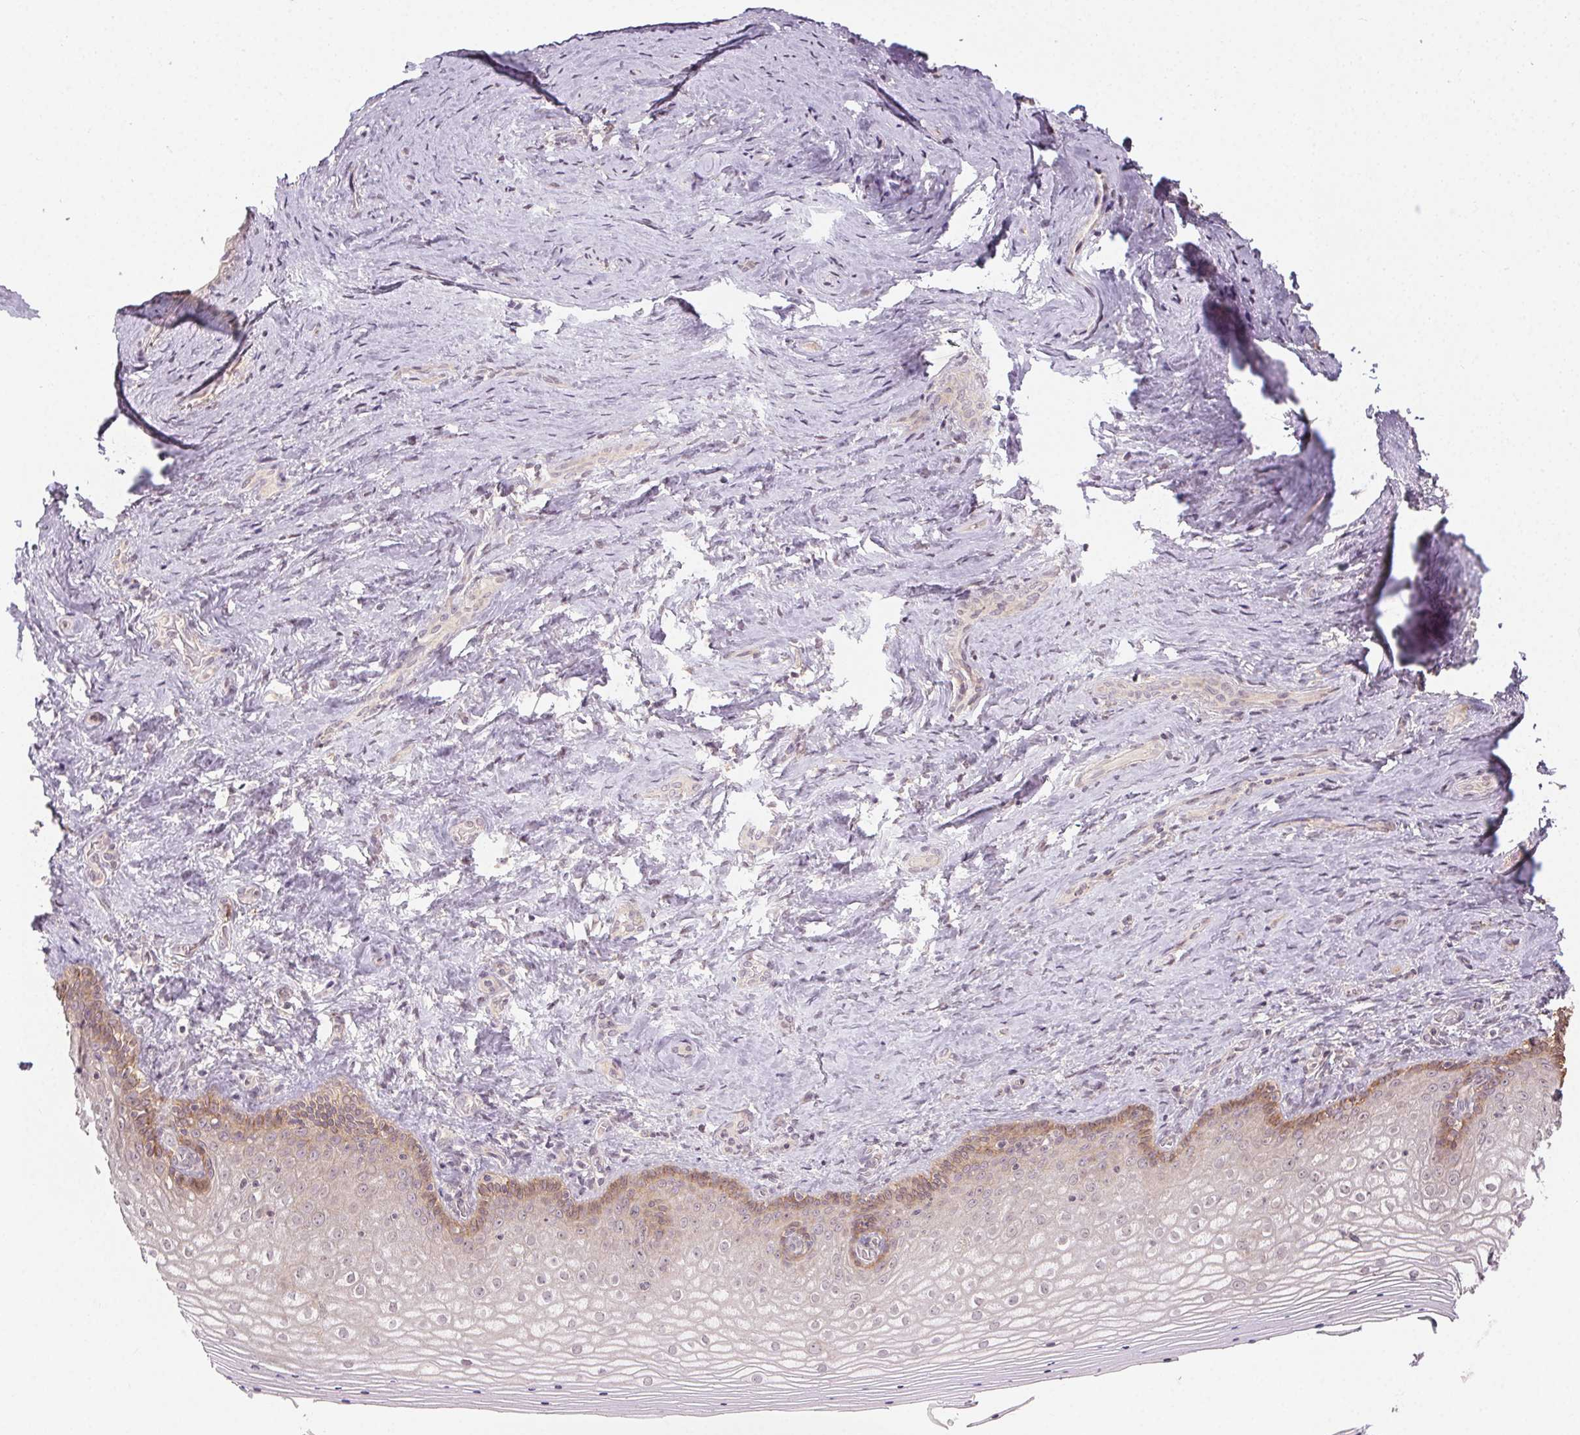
{"staining": {"intensity": "weak", "quantity": "25%-75%", "location": "cytoplasmic/membranous"}, "tissue": "vagina", "cell_type": "Squamous epithelial cells", "image_type": "normal", "snomed": [{"axis": "morphology", "description": "Normal tissue, NOS"}, {"axis": "topography", "description": "Vagina"}], "caption": "Squamous epithelial cells show weak cytoplasmic/membranous expression in approximately 25%-75% of cells in unremarkable vagina.", "gene": "ATP1B3", "patient": {"sex": "female", "age": 42}}